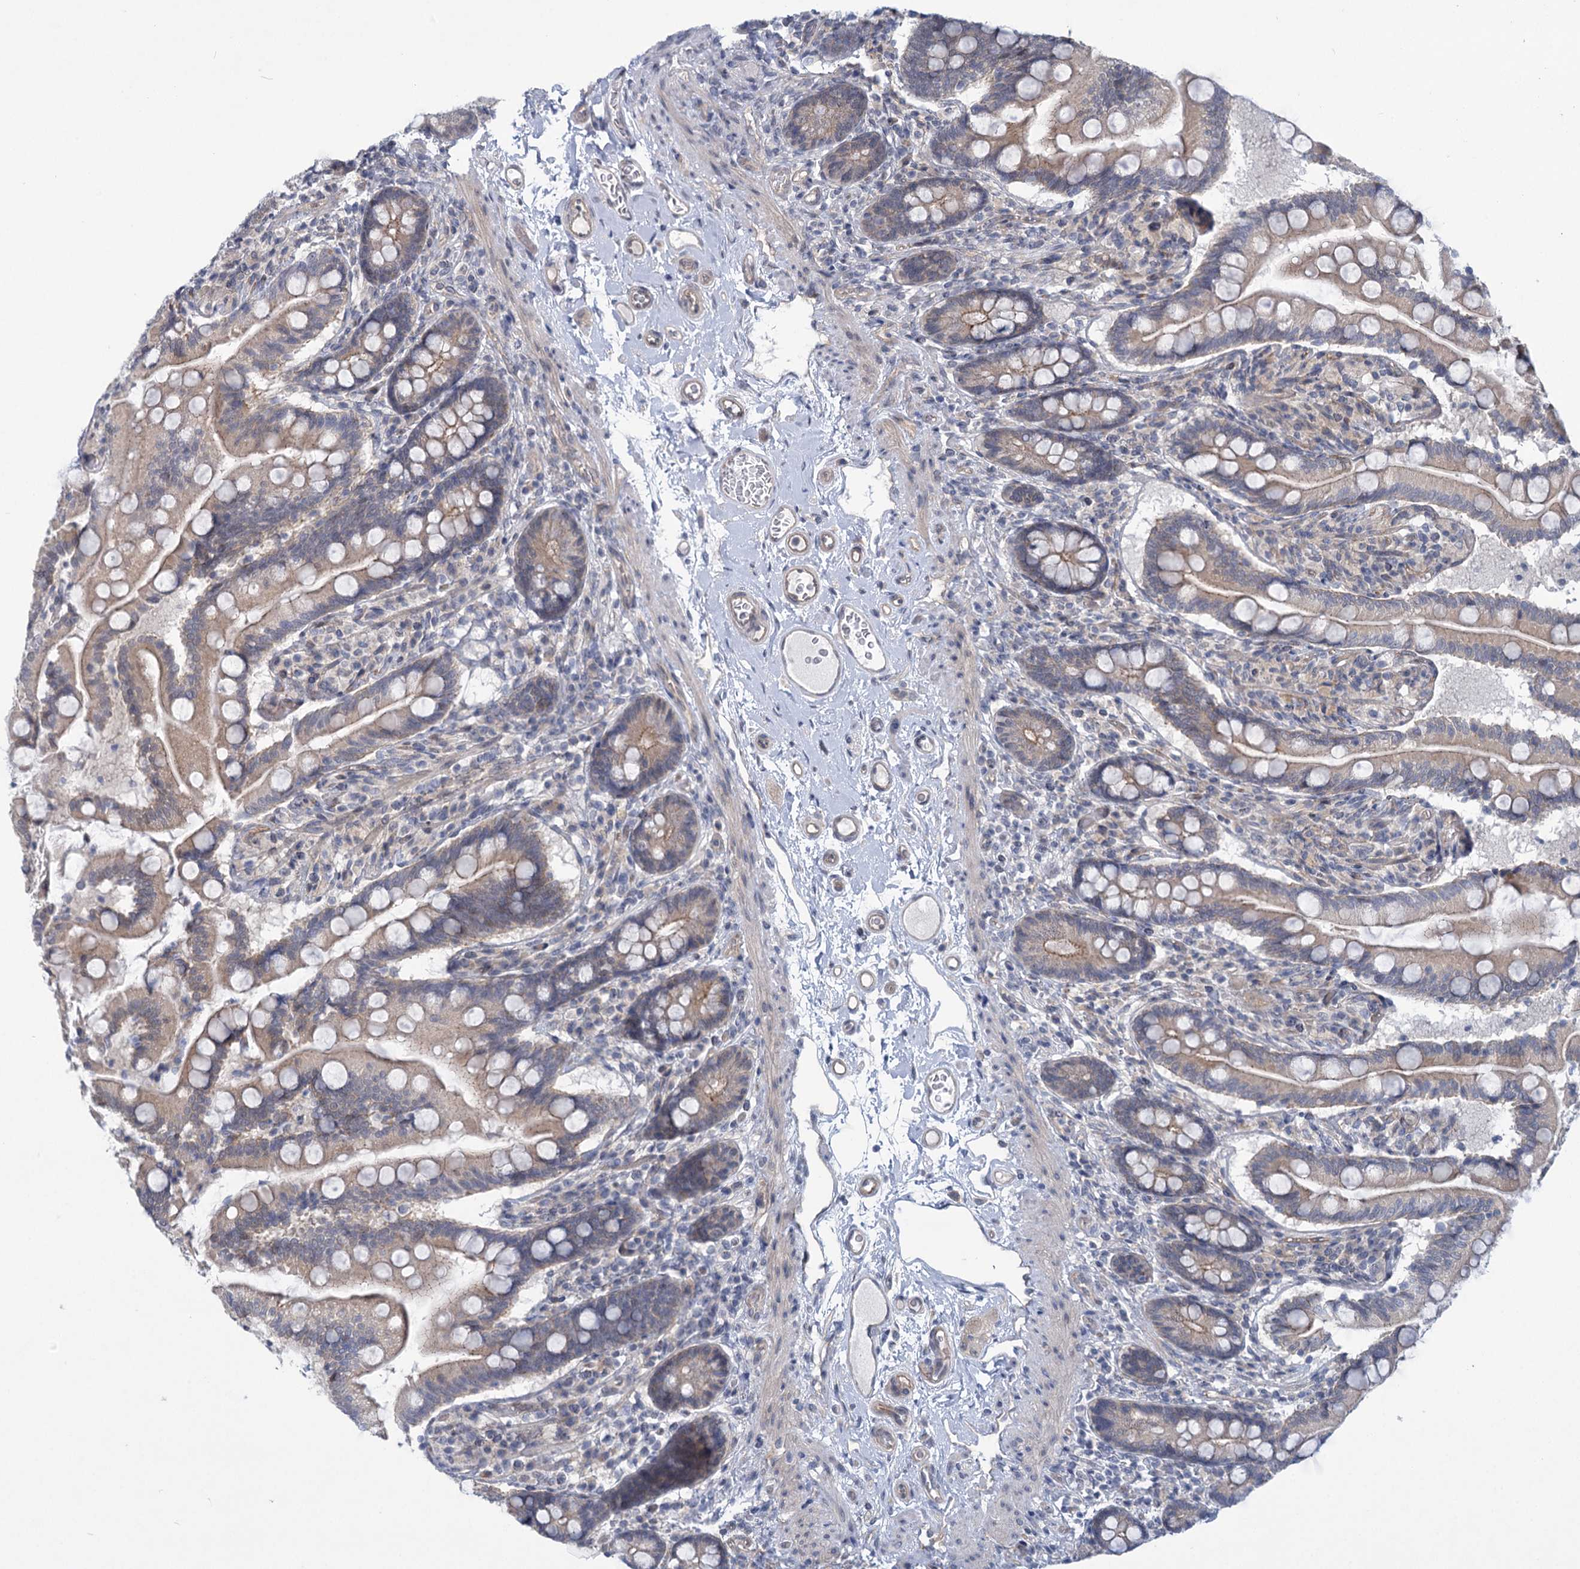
{"staining": {"intensity": "weak", "quantity": "25%-75%", "location": "cytoplasmic/membranous,nuclear"}, "tissue": "small intestine", "cell_type": "Glandular cells", "image_type": "normal", "snomed": [{"axis": "morphology", "description": "Normal tissue, NOS"}, {"axis": "topography", "description": "Small intestine"}], "caption": "Human small intestine stained with a brown dye reveals weak cytoplasmic/membranous,nuclear positive expression in about 25%-75% of glandular cells.", "gene": "MBLAC2", "patient": {"sex": "female", "age": 64}}